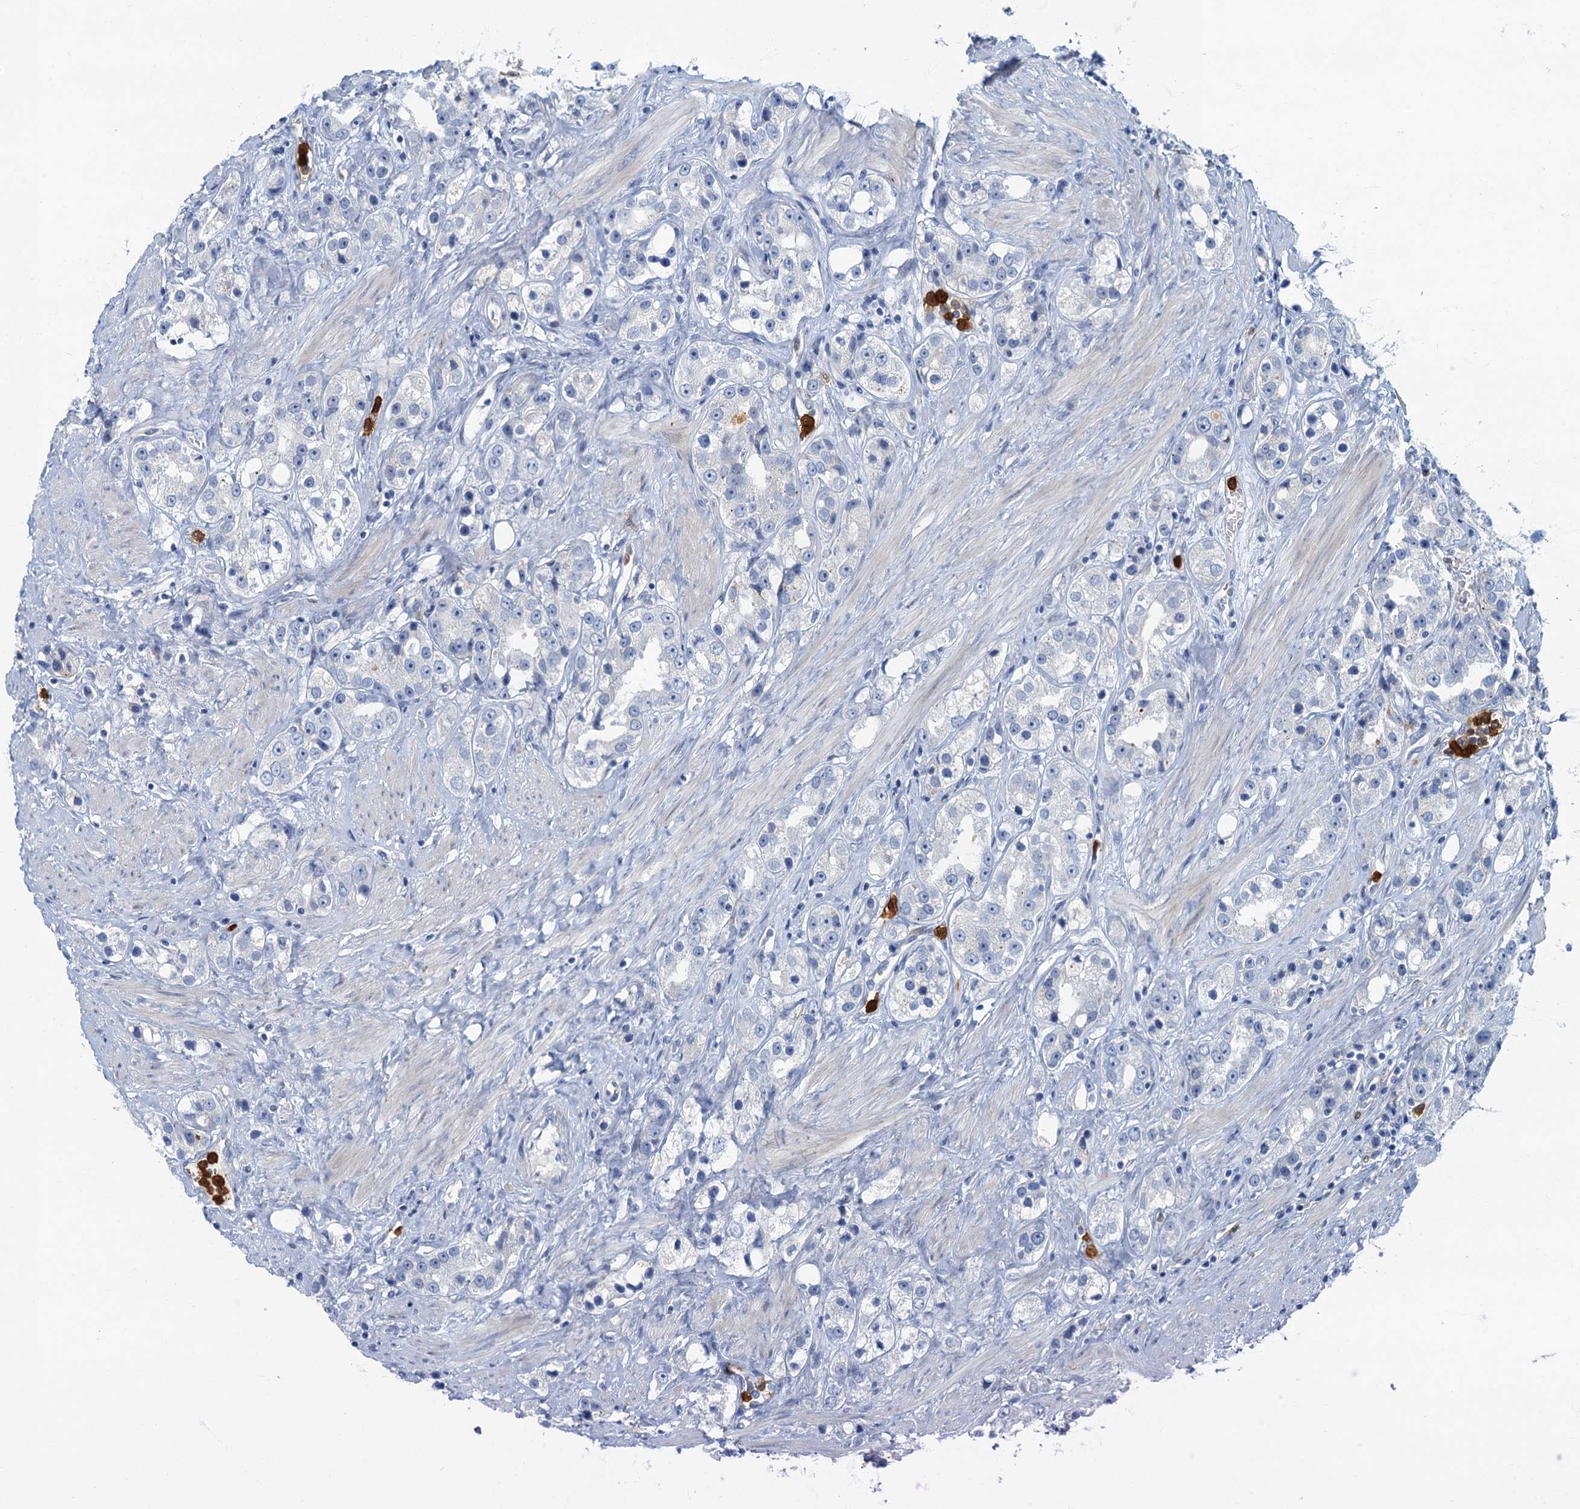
{"staining": {"intensity": "negative", "quantity": "none", "location": "none"}, "tissue": "prostate cancer", "cell_type": "Tumor cells", "image_type": "cancer", "snomed": [{"axis": "morphology", "description": "Adenocarcinoma, NOS"}, {"axis": "topography", "description": "Prostate"}], "caption": "Immunohistochemistry (IHC) histopathology image of prostate cancer stained for a protein (brown), which demonstrates no expression in tumor cells.", "gene": "ANKDD1A", "patient": {"sex": "male", "age": 79}}